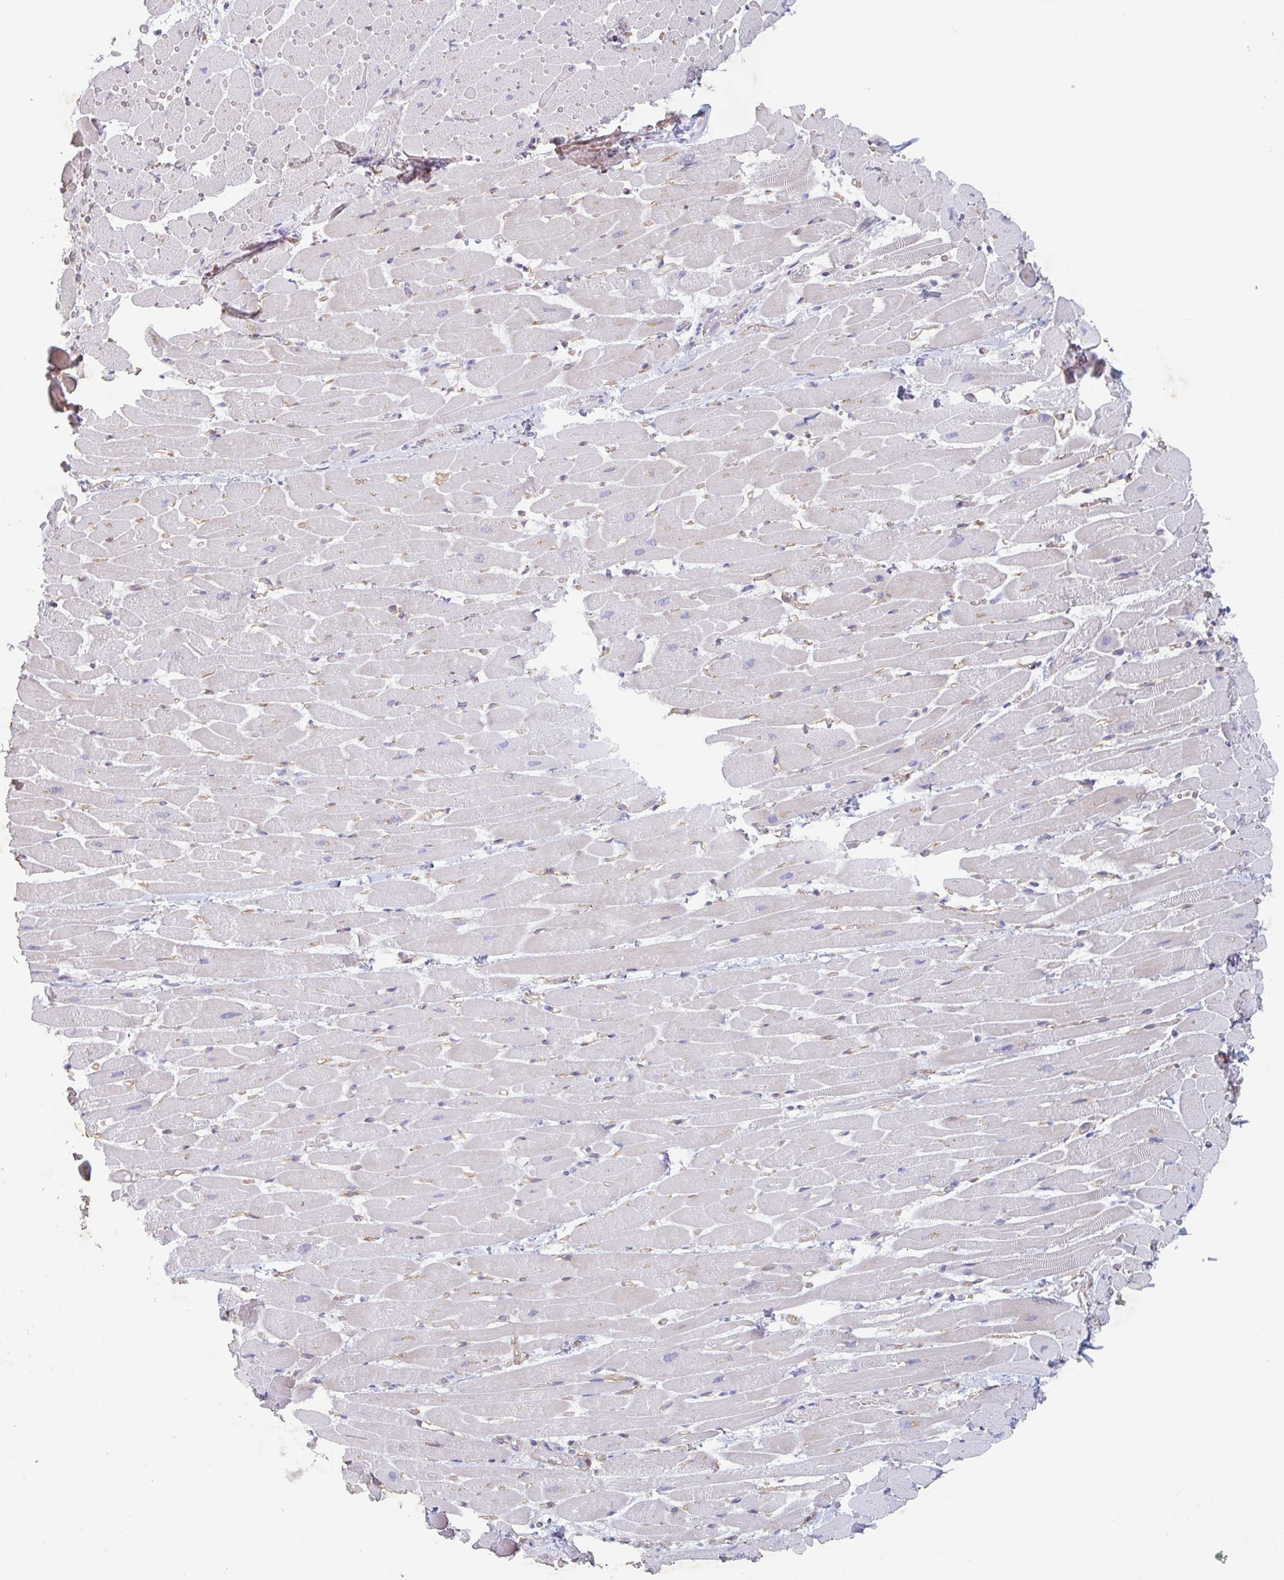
{"staining": {"intensity": "negative", "quantity": "none", "location": "none"}, "tissue": "heart muscle", "cell_type": "Cardiomyocytes", "image_type": "normal", "snomed": [{"axis": "morphology", "description": "Normal tissue, NOS"}, {"axis": "topography", "description": "Heart"}], "caption": "DAB immunohistochemical staining of normal human heart muscle demonstrates no significant expression in cardiomyocytes.", "gene": "MANBA", "patient": {"sex": "male", "age": 37}}